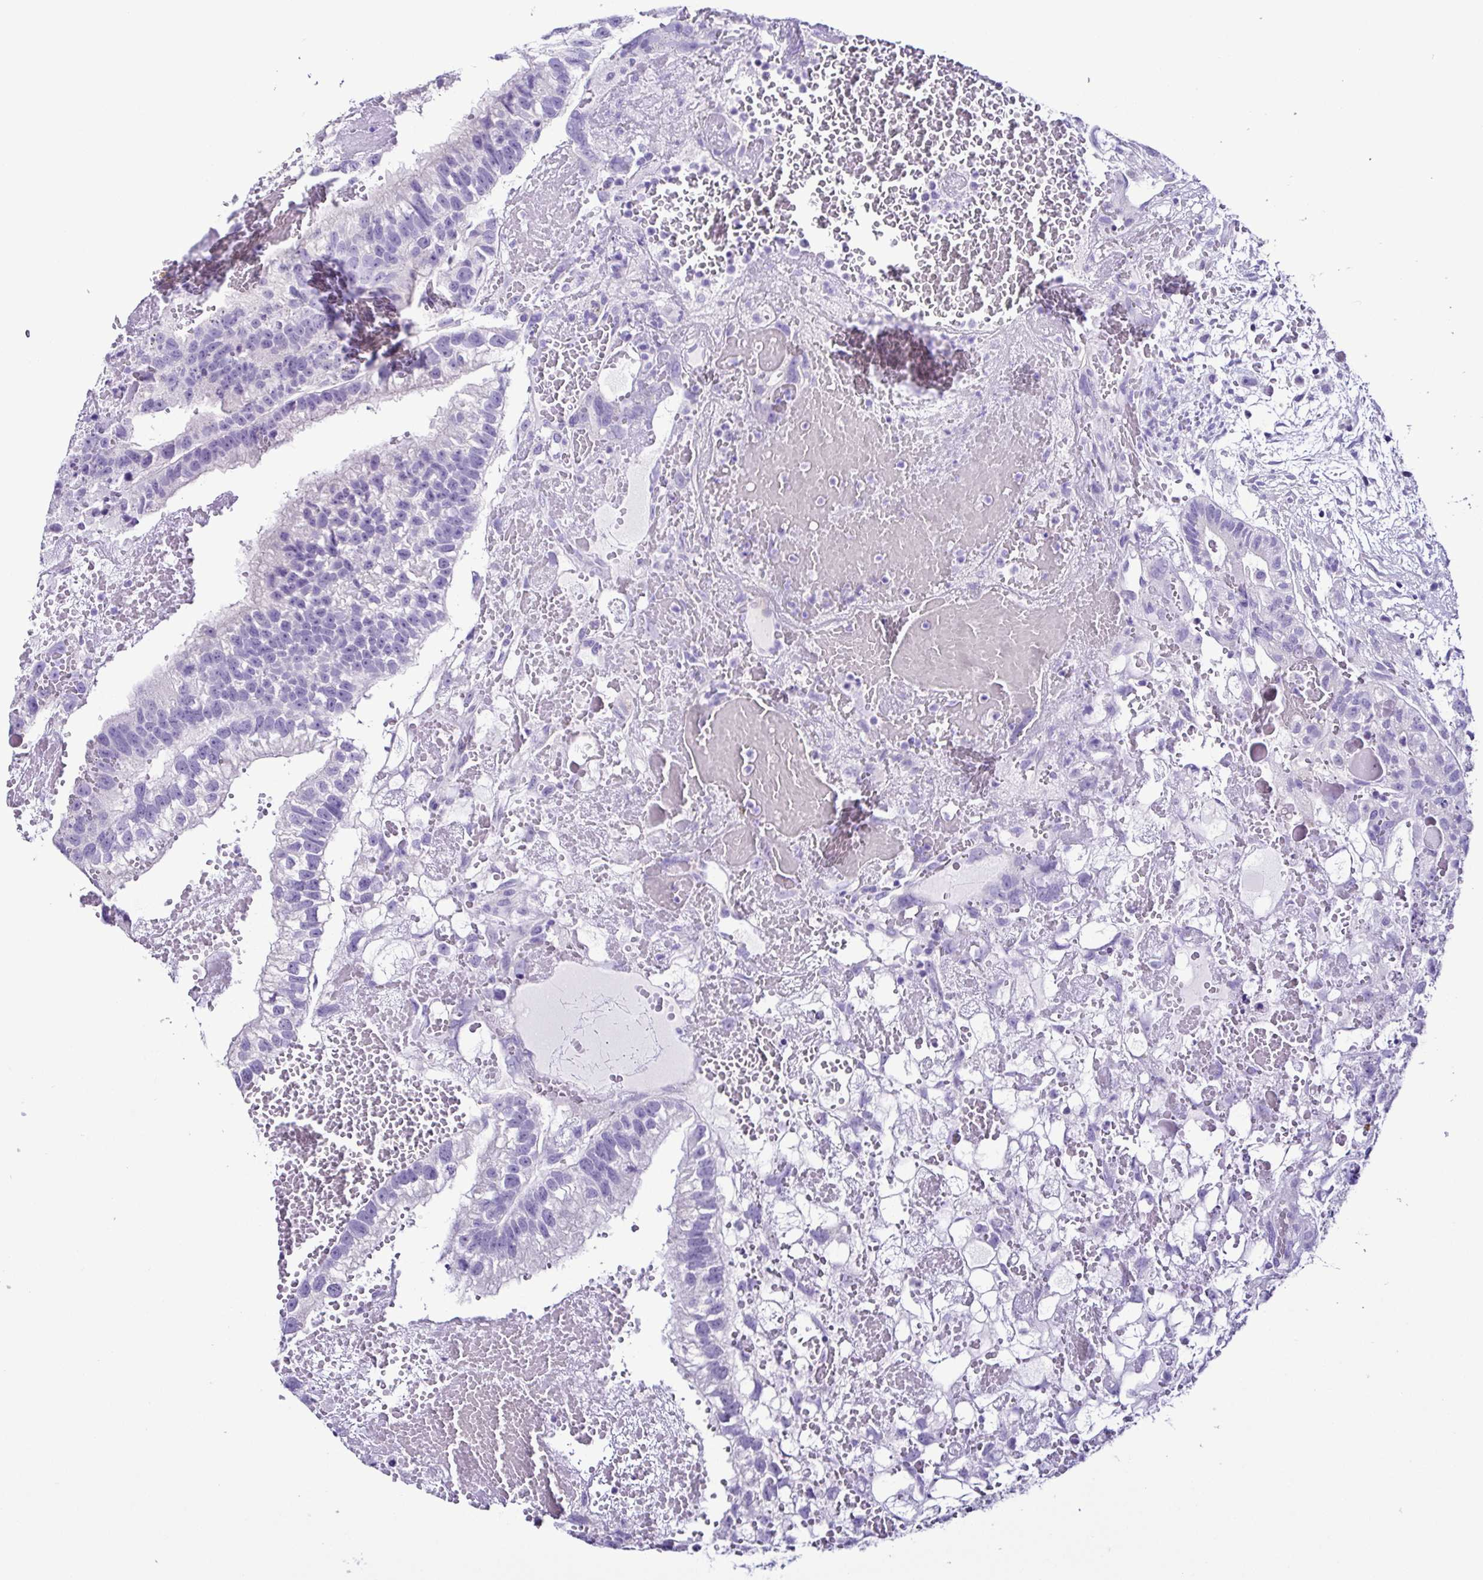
{"staining": {"intensity": "negative", "quantity": "none", "location": "none"}, "tissue": "testis cancer", "cell_type": "Tumor cells", "image_type": "cancer", "snomed": [{"axis": "morphology", "description": "Normal tissue, NOS"}, {"axis": "morphology", "description": "Carcinoma, Embryonal, NOS"}, {"axis": "topography", "description": "Testis"}], "caption": "Immunohistochemistry (IHC) of testis cancer exhibits no expression in tumor cells. (DAB immunohistochemistry (IHC) visualized using brightfield microscopy, high magnification).", "gene": "SRL", "patient": {"sex": "male", "age": 32}}